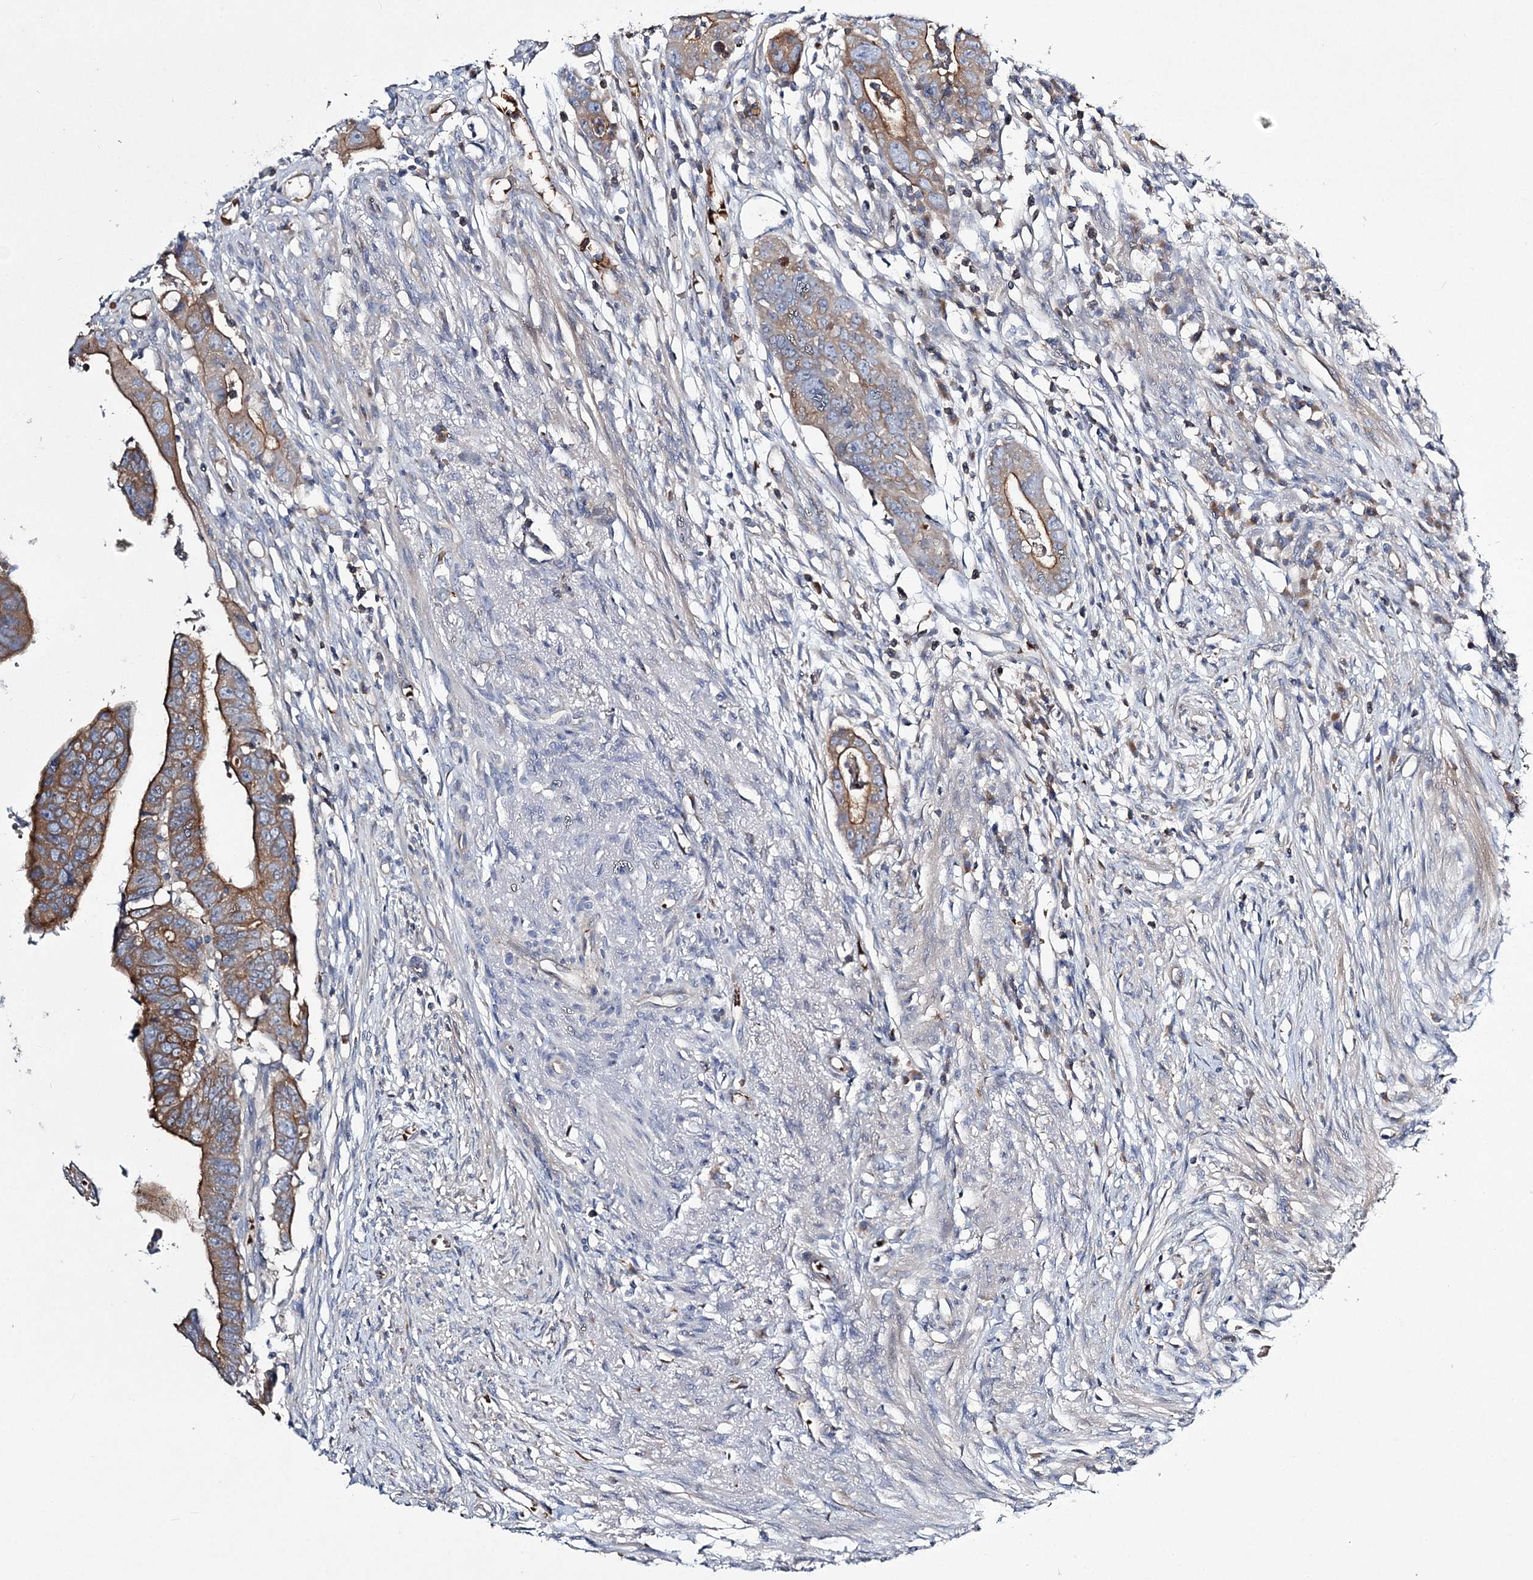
{"staining": {"intensity": "moderate", "quantity": ">75%", "location": "cytoplasmic/membranous"}, "tissue": "colorectal cancer", "cell_type": "Tumor cells", "image_type": "cancer", "snomed": [{"axis": "morphology", "description": "Adenocarcinoma, NOS"}, {"axis": "topography", "description": "Rectum"}], "caption": "This is an image of IHC staining of colorectal adenocarcinoma, which shows moderate positivity in the cytoplasmic/membranous of tumor cells.", "gene": "ATP11B", "patient": {"sex": "female", "age": 65}}